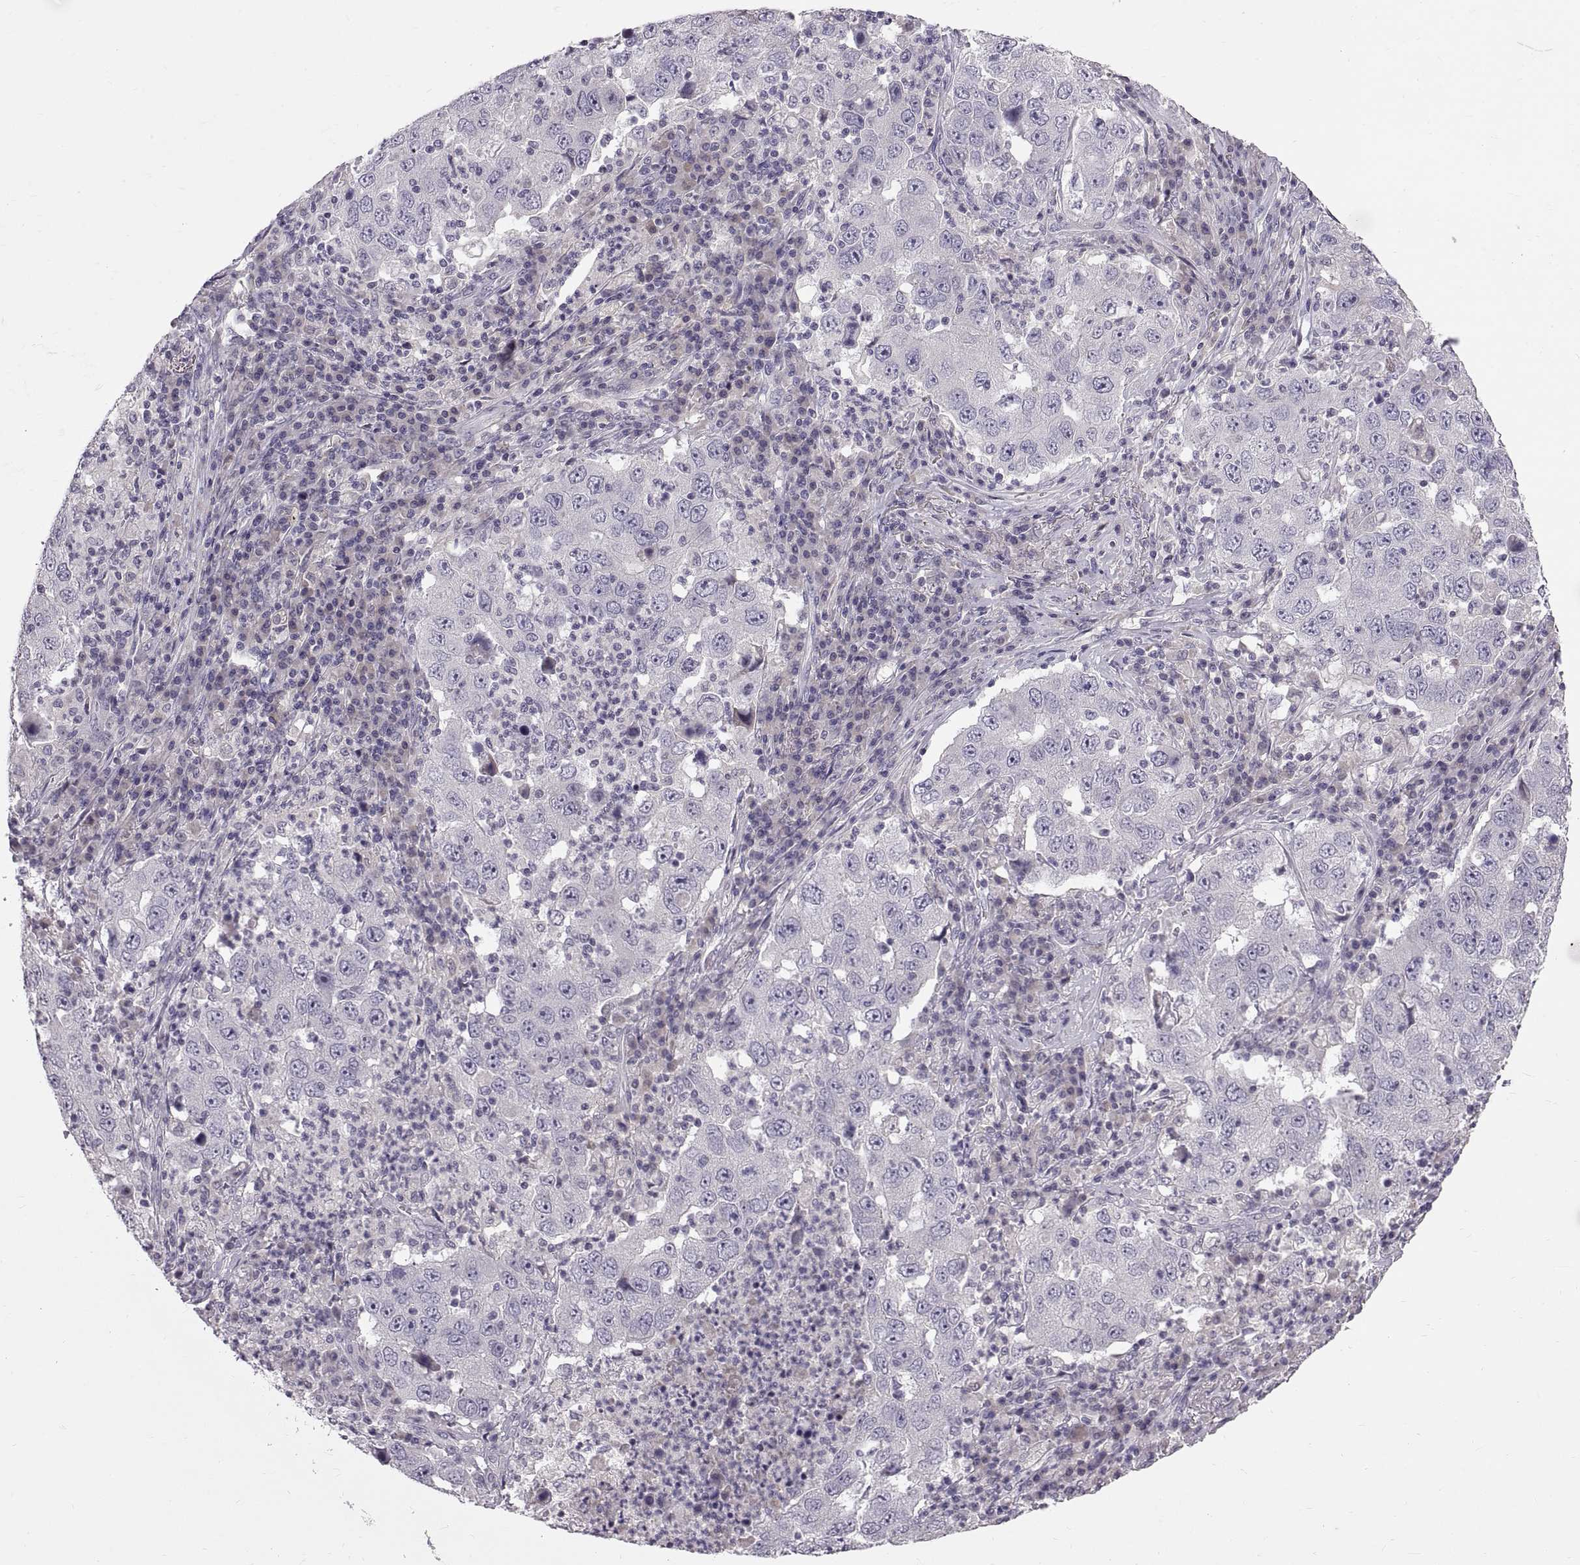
{"staining": {"intensity": "negative", "quantity": "none", "location": "none"}, "tissue": "lung cancer", "cell_type": "Tumor cells", "image_type": "cancer", "snomed": [{"axis": "morphology", "description": "Adenocarcinoma, NOS"}, {"axis": "topography", "description": "Lung"}], "caption": "Immunohistochemical staining of lung cancer (adenocarcinoma) exhibits no significant staining in tumor cells. (Brightfield microscopy of DAB immunohistochemistry at high magnification).", "gene": "WFDC8", "patient": {"sex": "male", "age": 73}}